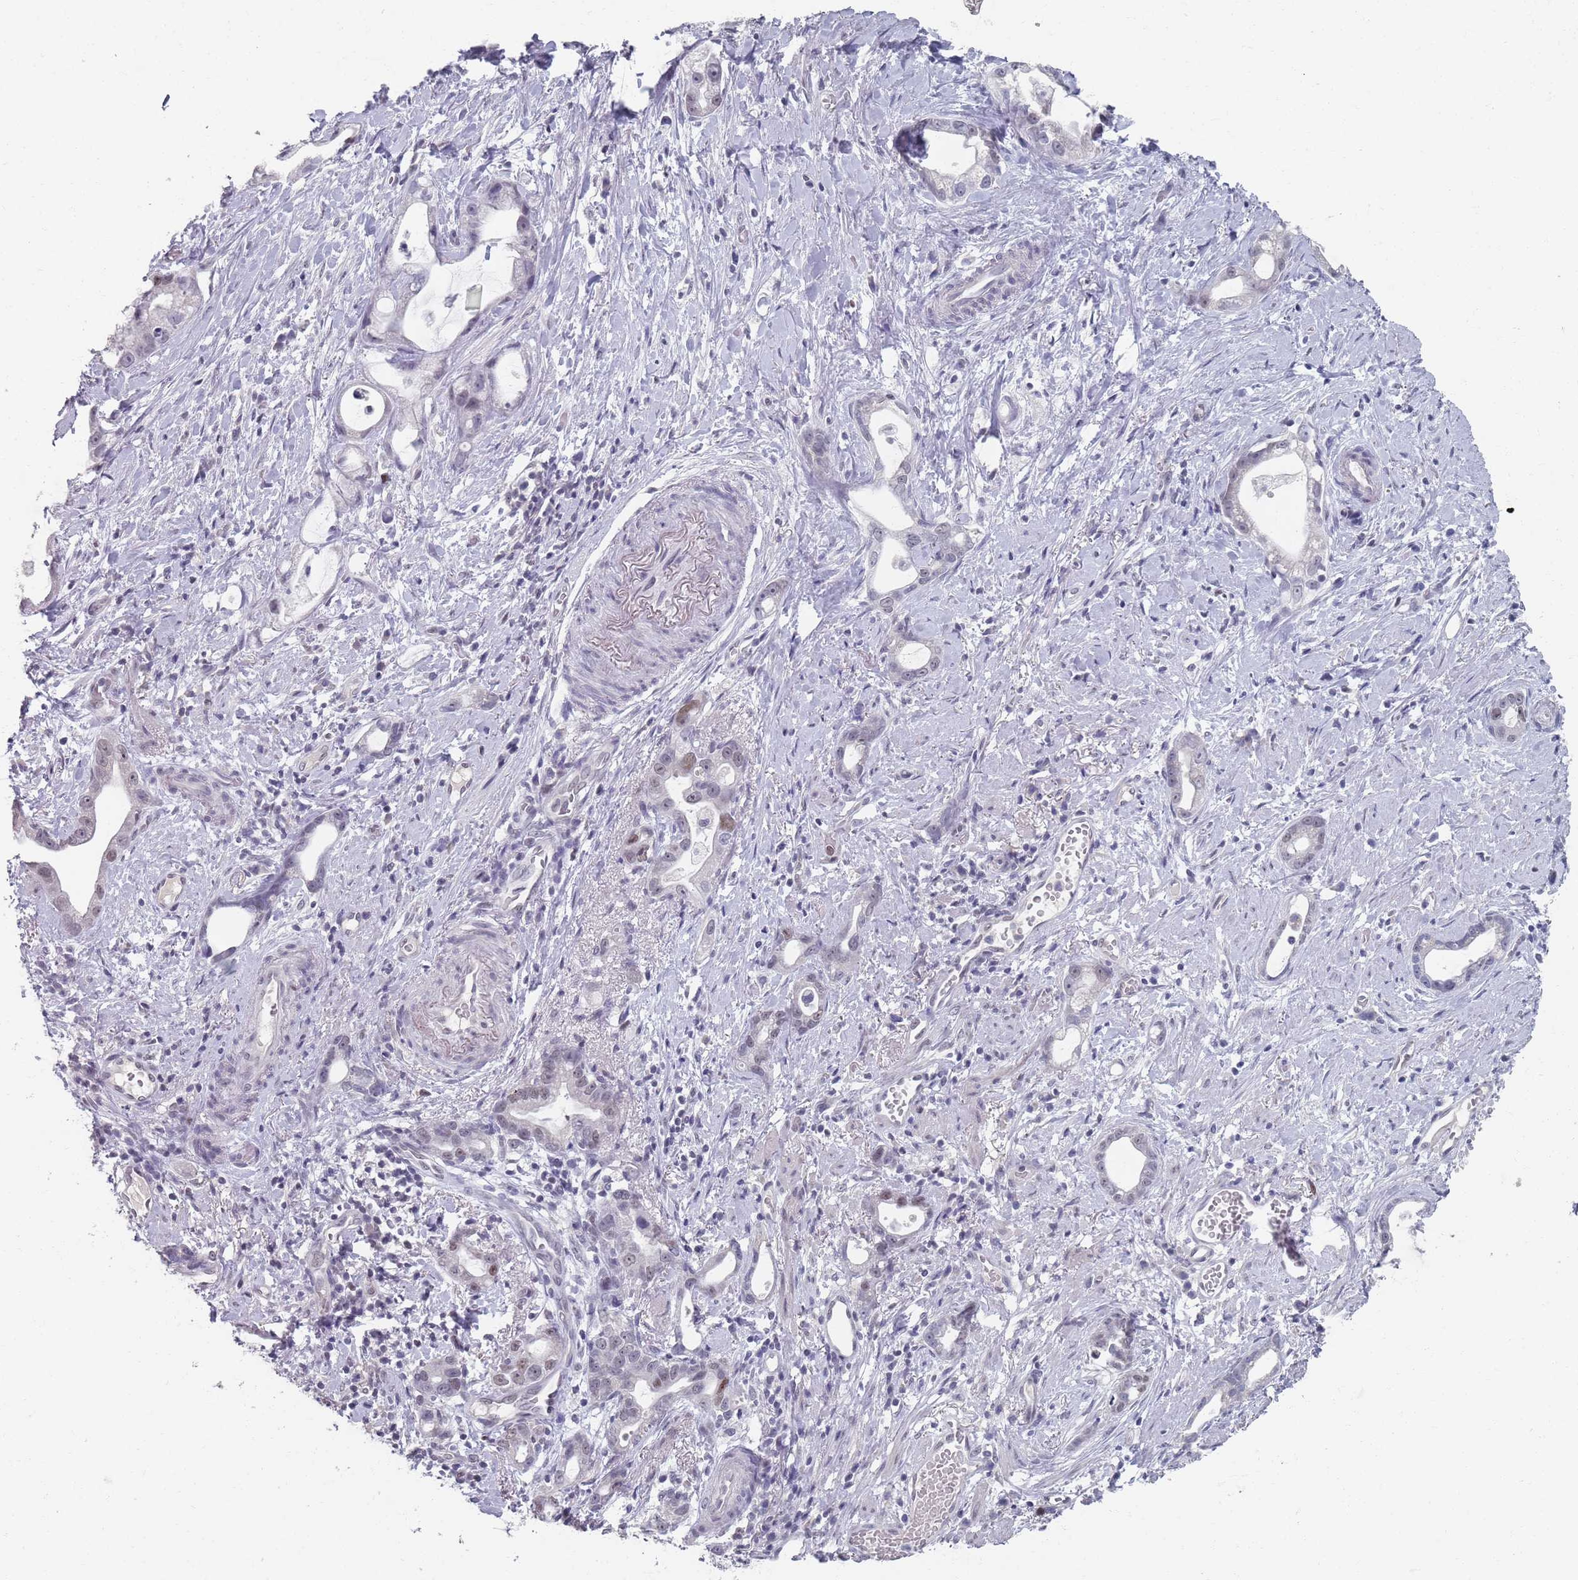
{"staining": {"intensity": "weak", "quantity": "<25%", "location": "nuclear"}, "tissue": "stomach cancer", "cell_type": "Tumor cells", "image_type": "cancer", "snomed": [{"axis": "morphology", "description": "Adenocarcinoma, NOS"}, {"axis": "topography", "description": "Stomach"}], "caption": "Histopathology image shows no significant protein positivity in tumor cells of stomach adenocarcinoma.", "gene": "SAMD1", "patient": {"sex": "male", "age": 55}}